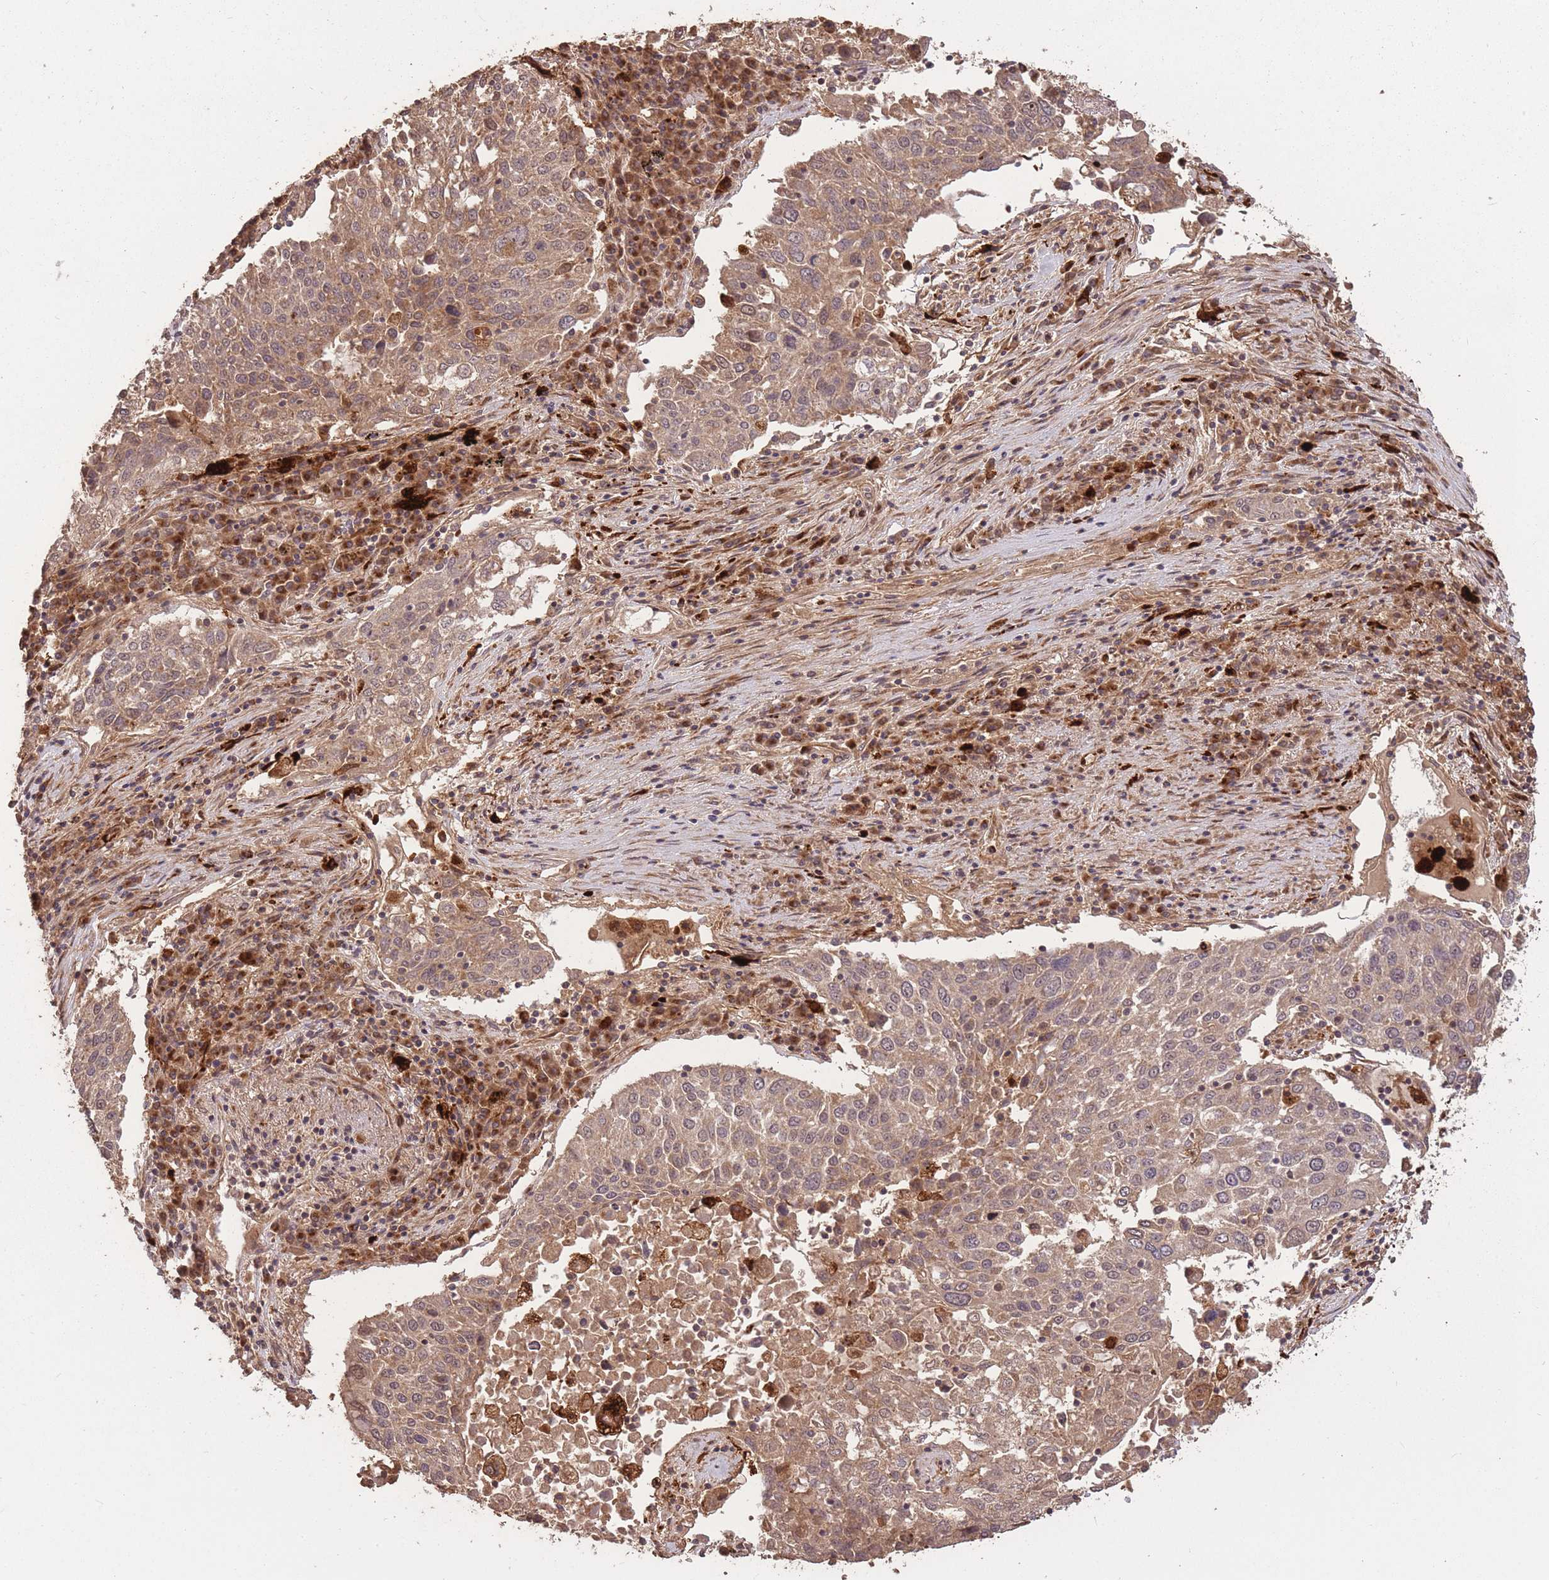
{"staining": {"intensity": "moderate", "quantity": ">75%", "location": "cytoplasmic/membranous,nuclear"}, "tissue": "lung cancer", "cell_type": "Tumor cells", "image_type": "cancer", "snomed": [{"axis": "morphology", "description": "Squamous cell carcinoma, NOS"}, {"axis": "topography", "description": "Lung"}], "caption": "Immunohistochemical staining of human squamous cell carcinoma (lung) shows medium levels of moderate cytoplasmic/membranous and nuclear expression in approximately >75% of tumor cells.", "gene": "ERBB3", "patient": {"sex": "male", "age": 65}}